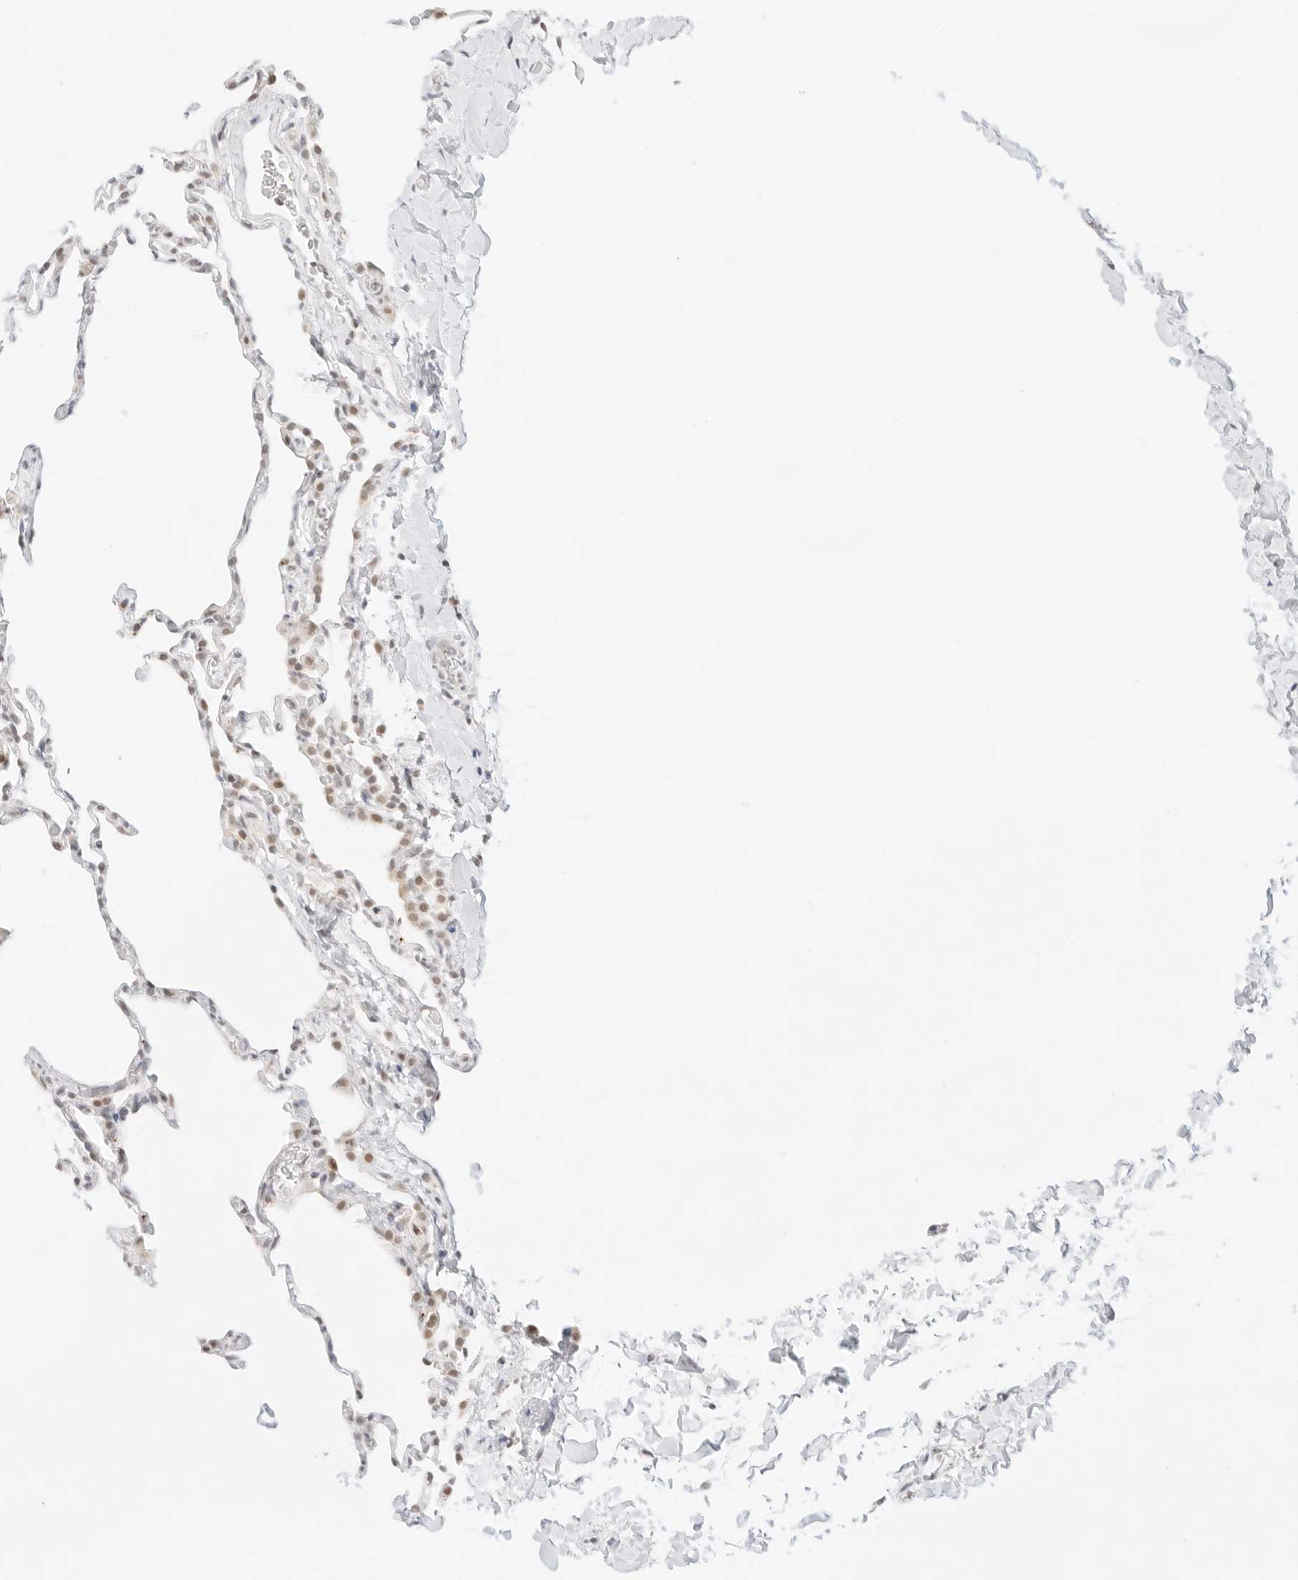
{"staining": {"intensity": "negative", "quantity": "none", "location": "none"}, "tissue": "lung", "cell_type": "Alveolar cells", "image_type": "normal", "snomed": [{"axis": "morphology", "description": "Normal tissue, NOS"}, {"axis": "topography", "description": "Lung"}], "caption": "IHC image of unremarkable human lung stained for a protein (brown), which exhibits no expression in alveolar cells. The staining was performed using DAB to visualize the protein expression in brown, while the nuclei were stained in blue with hematoxylin (Magnification: 20x).", "gene": "GNAS", "patient": {"sex": "male", "age": 20}}